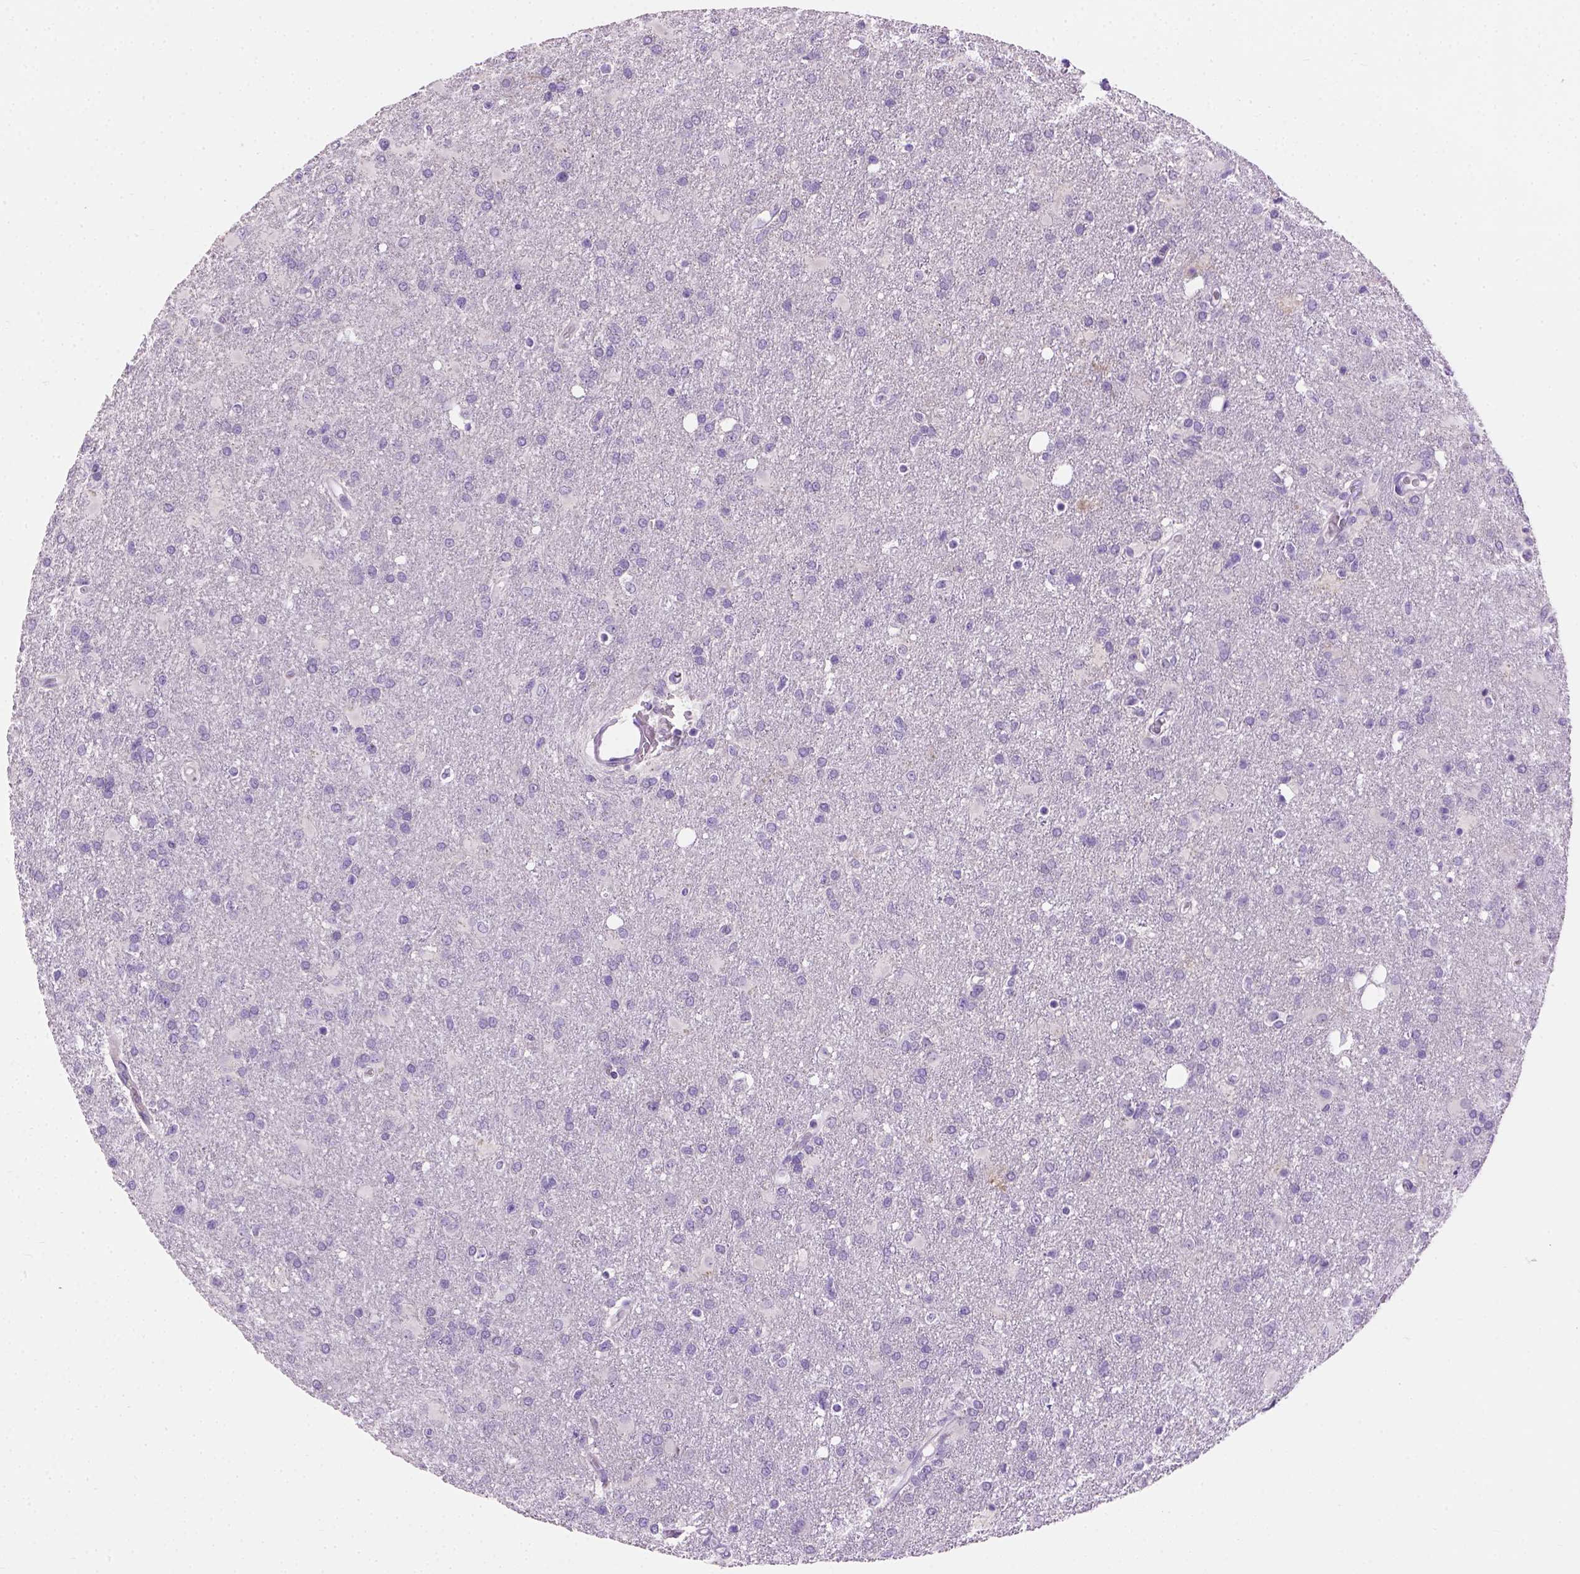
{"staining": {"intensity": "negative", "quantity": "none", "location": "none"}, "tissue": "glioma", "cell_type": "Tumor cells", "image_type": "cancer", "snomed": [{"axis": "morphology", "description": "Glioma, malignant, High grade"}, {"axis": "topography", "description": "Brain"}], "caption": "Glioma was stained to show a protein in brown. There is no significant expression in tumor cells.", "gene": "CYP24A1", "patient": {"sex": "male", "age": 68}}